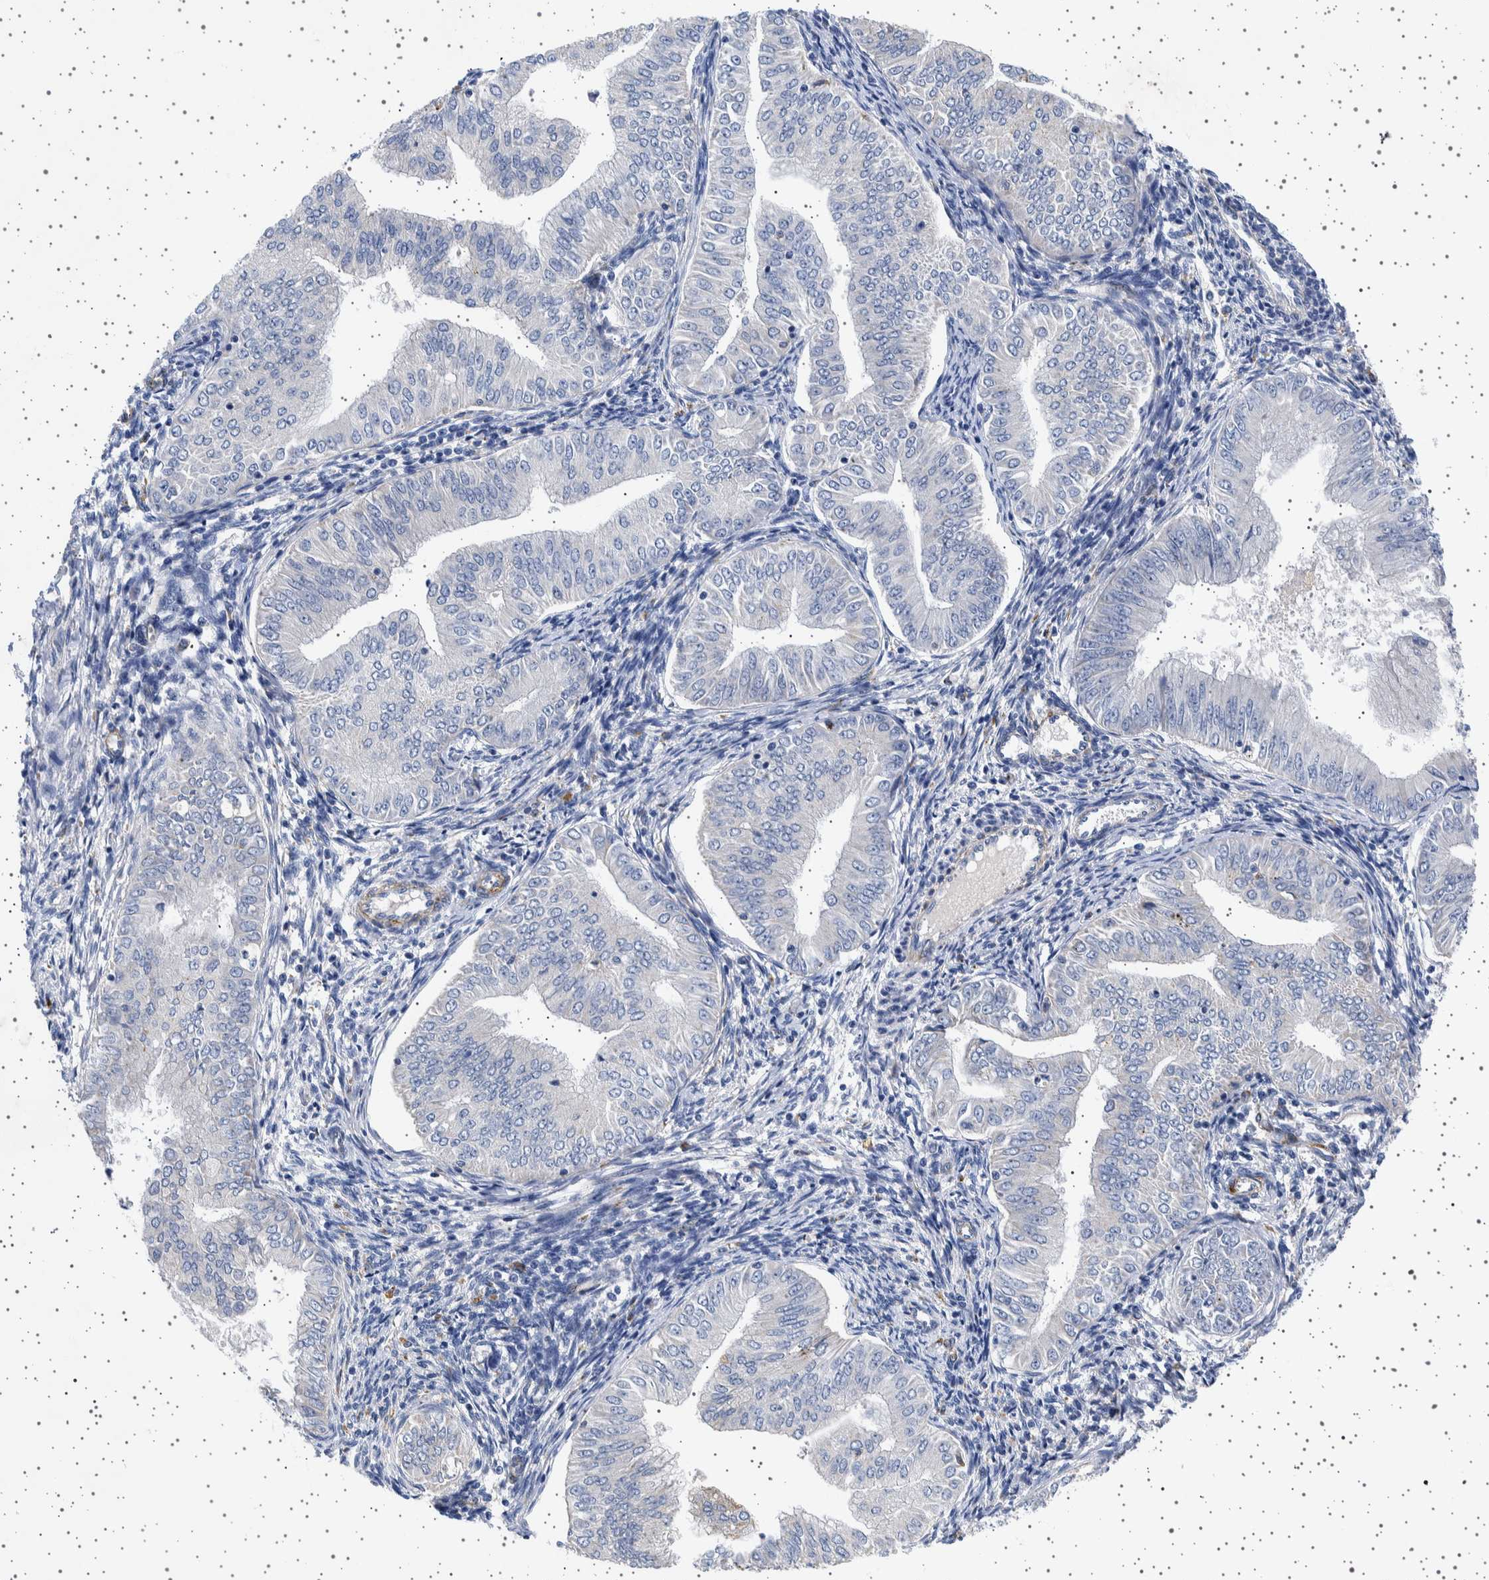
{"staining": {"intensity": "negative", "quantity": "none", "location": "none"}, "tissue": "endometrial cancer", "cell_type": "Tumor cells", "image_type": "cancer", "snomed": [{"axis": "morphology", "description": "Normal tissue, NOS"}, {"axis": "morphology", "description": "Adenocarcinoma, NOS"}, {"axis": "topography", "description": "Endometrium"}], "caption": "This is an IHC photomicrograph of human endometrial cancer. There is no expression in tumor cells.", "gene": "SEPTIN4", "patient": {"sex": "female", "age": 53}}